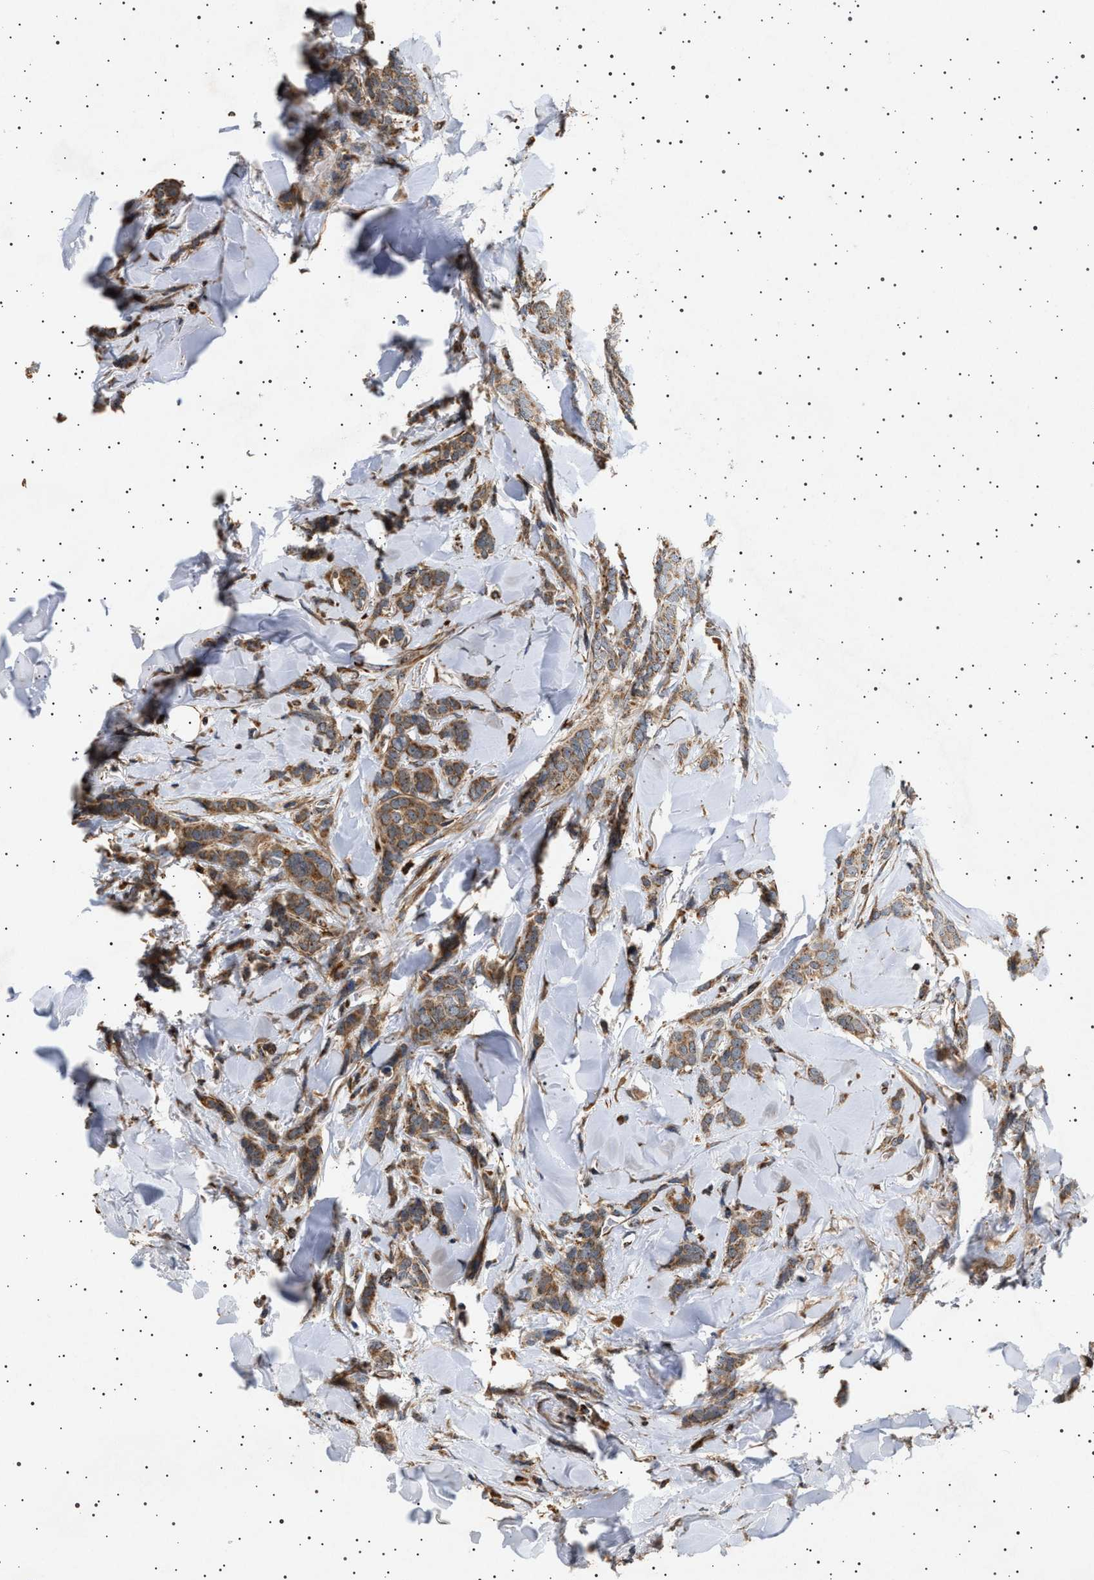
{"staining": {"intensity": "moderate", "quantity": ">75%", "location": "cytoplasmic/membranous"}, "tissue": "breast cancer", "cell_type": "Tumor cells", "image_type": "cancer", "snomed": [{"axis": "morphology", "description": "Lobular carcinoma"}, {"axis": "topography", "description": "Skin"}, {"axis": "topography", "description": "Breast"}], "caption": "An immunohistochemistry (IHC) photomicrograph of neoplastic tissue is shown. Protein staining in brown labels moderate cytoplasmic/membranous positivity in breast cancer (lobular carcinoma) within tumor cells. (DAB (3,3'-diaminobenzidine) IHC, brown staining for protein, blue staining for nuclei).", "gene": "TRUB2", "patient": {"sex": "female", "age": 46}}